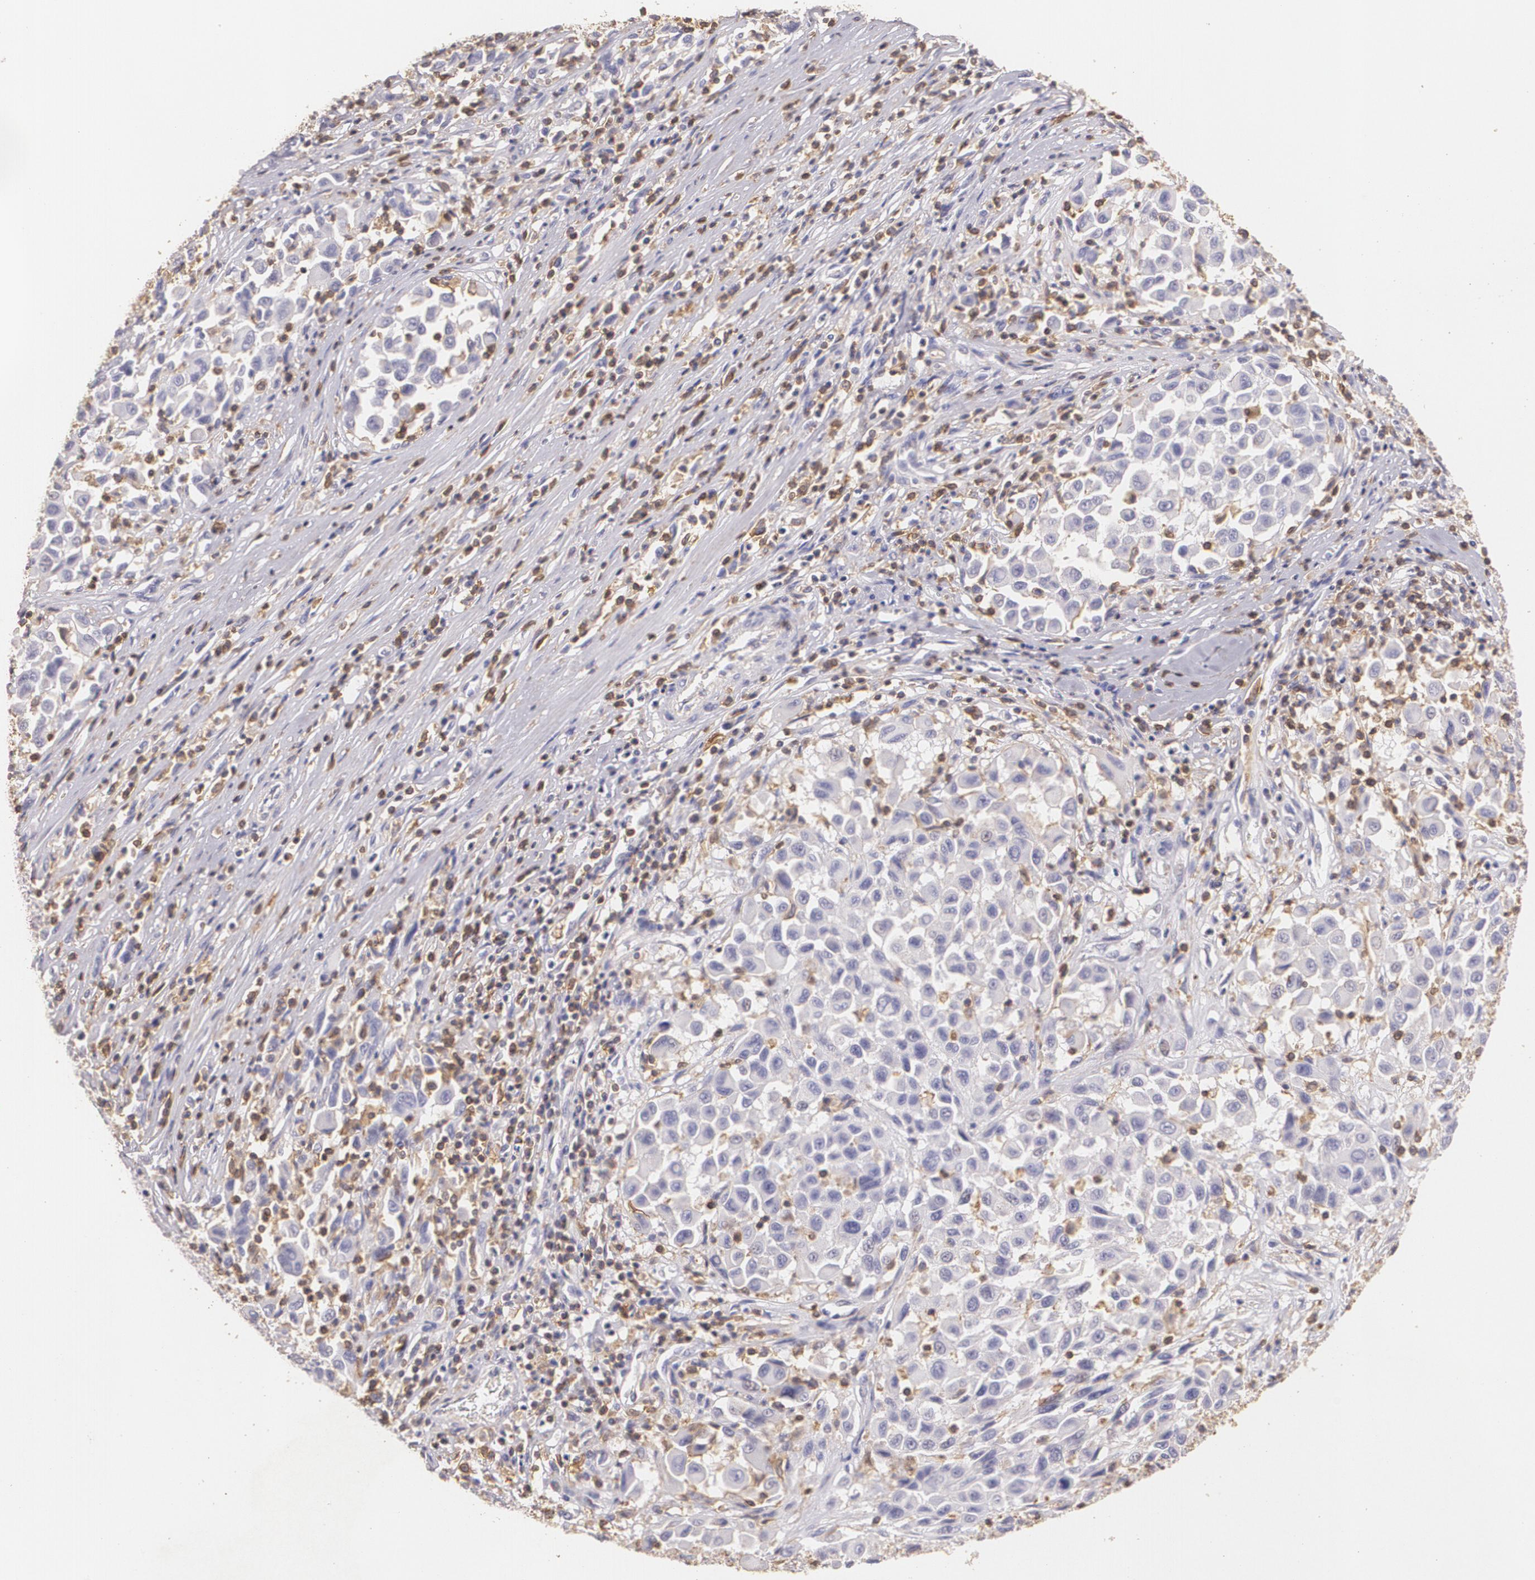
{"staining": {"intensity": "negative", "quantity": "none", "location": "none"}, "tissue": "melanoma", "cell_type": "Tumor cells", "image_type": "cancer", "snomed": [{"axis": "morphology", "description": "Malignant melanoma, Metastatic site"}, {"axis": "topography", "description": "Lymph node"}], "caption": "Immunohistochemistry (IHC) of human malignant melanoma (metastatic site) reveals no staining in tumor cells.", "gene": "TGFBR1", "patient": {"sex": "male", "age": 61}}